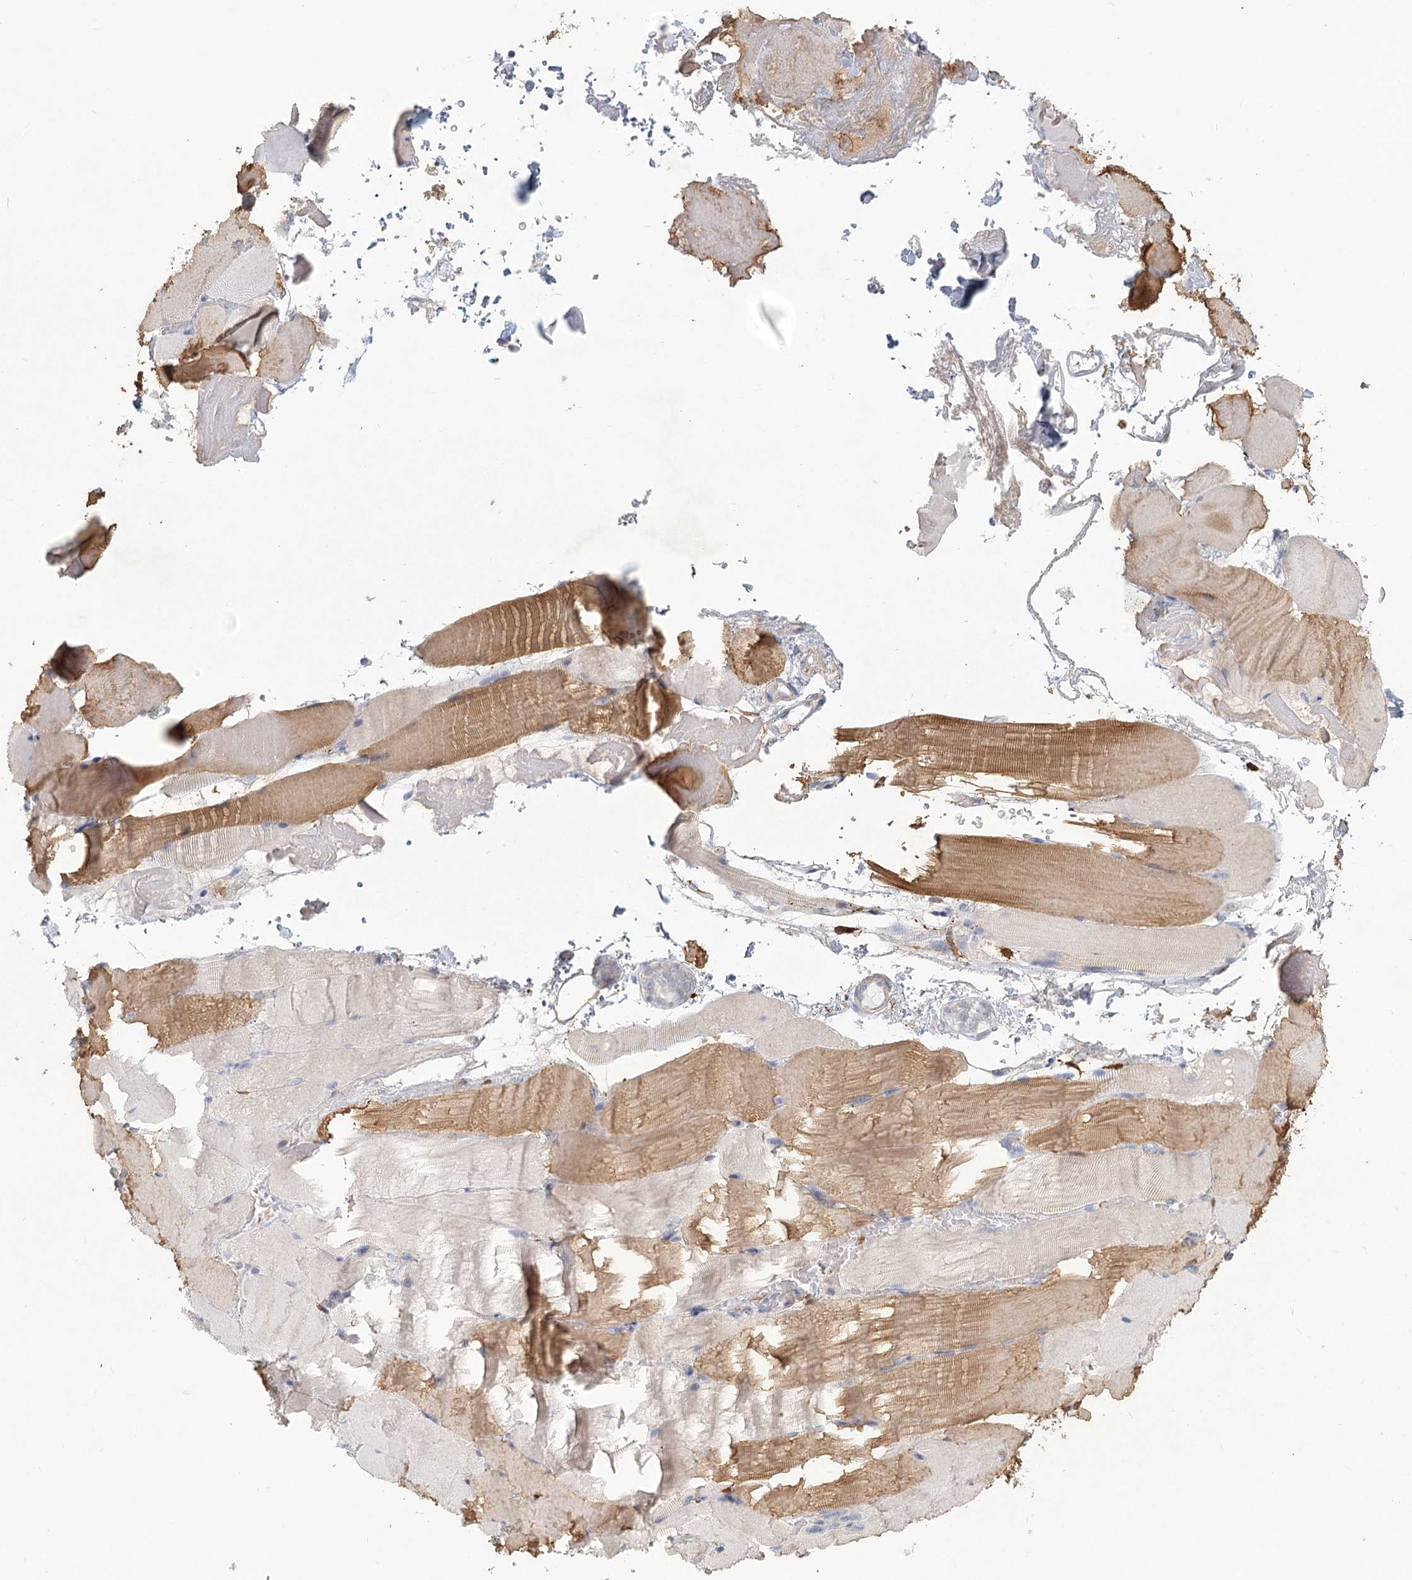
{"staining": {"intensity": "moderate", "quantity": "25%-75%", "location": "cytoplasmic/membranous"}, "tissue": "skeletal muscle", "cell_type": "Myocytes", "image_type": "normal", "snomed": [{"axis": "morphology", "description": "Normal tissue, NOS"}, {"axis": "topography", "description": "Skeletal muscle"}, {"axis": "topography", "description": "Parathyroid gland"}], "caption": "A brown stain highlights moderate cytoplasmic/membranous expression of a protein in myocytes of benign skeletal muscle.", "gene": "CNTLN", "patient": {"sex": "female", "age": 37}}